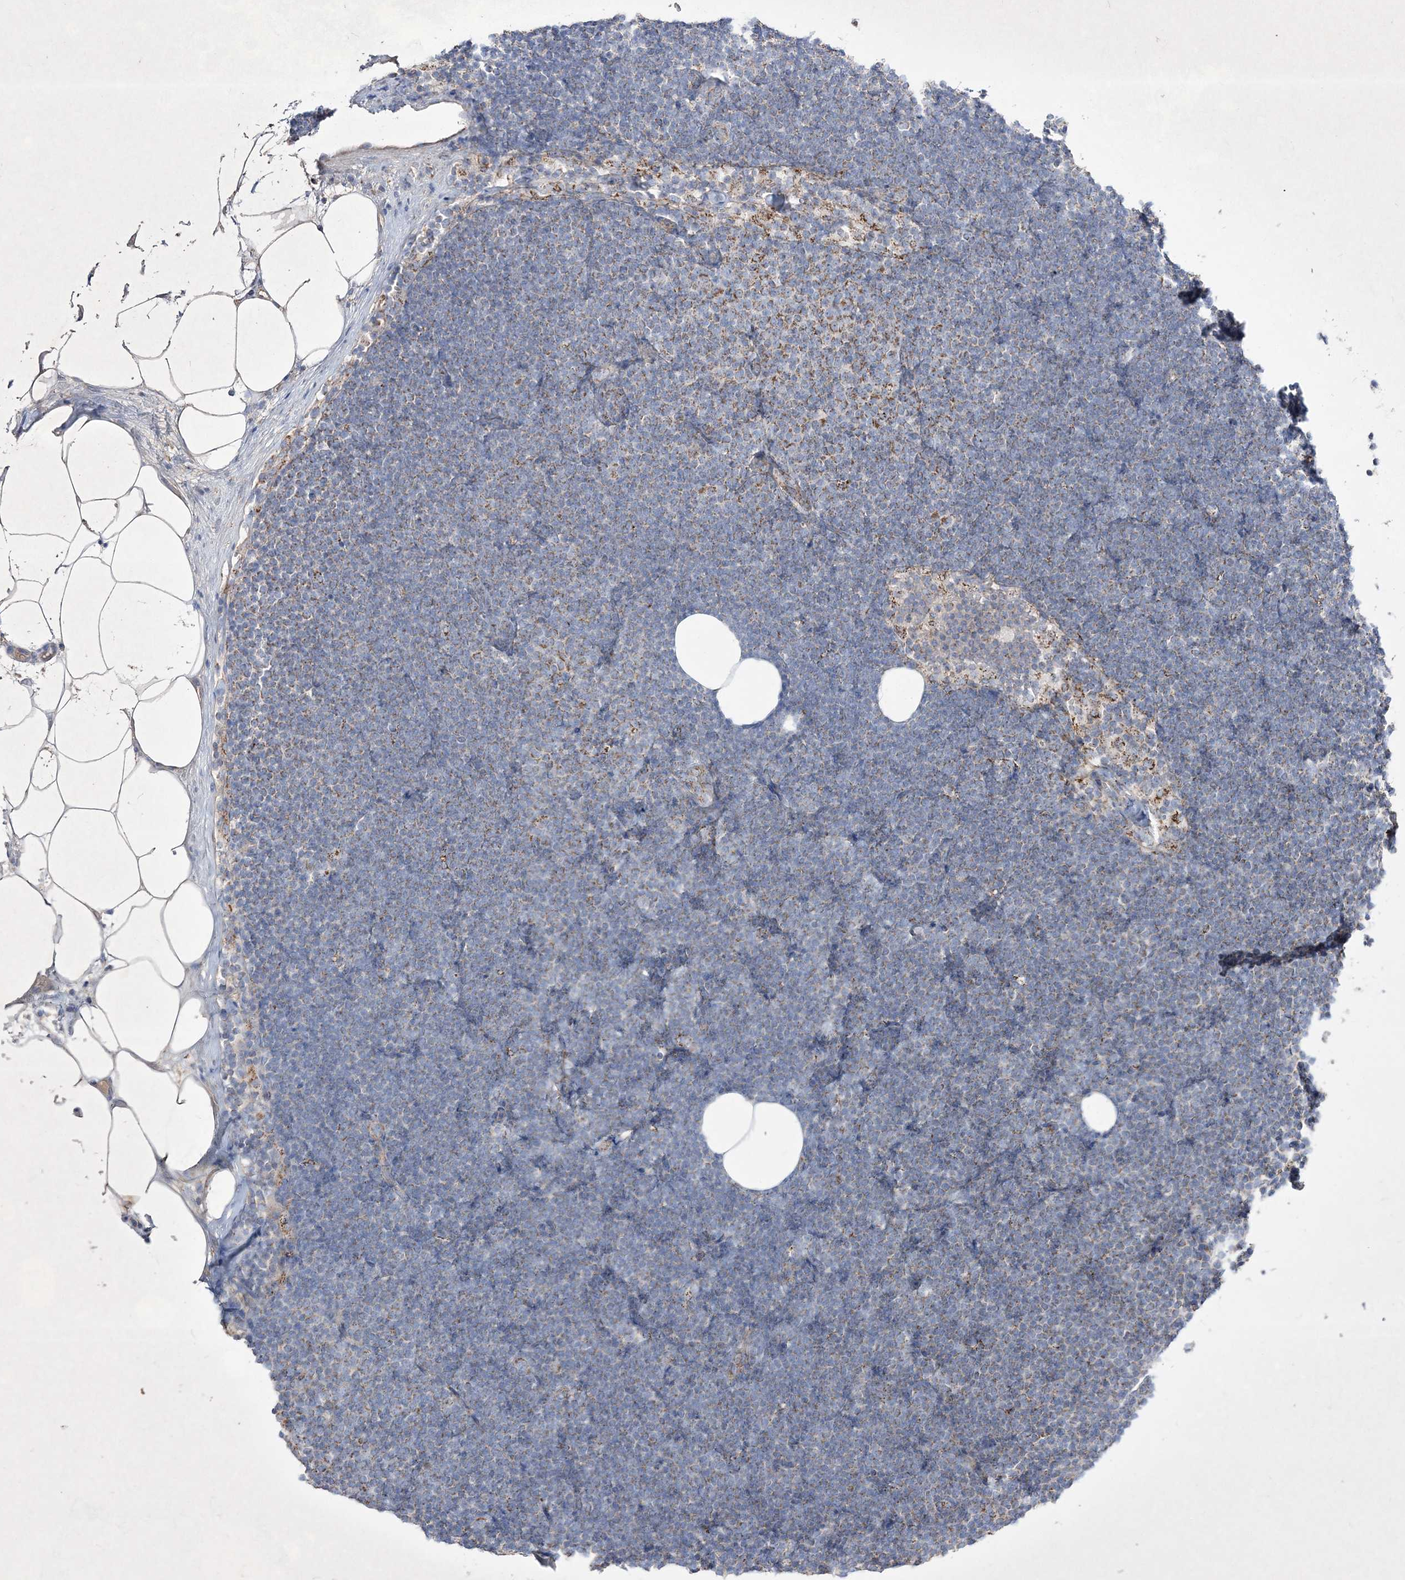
{"staining": {"intensity": "weak", "quantity": "25%-75%", "location": "cytoplasmic/membranous"}, "tissue": "lymphoma", "cell_type": "Tumor cells", "image_type": "cancer", "snomed": [{"axis": "morphology", "description": "Malignant lymphoma, non-Hodgkin's type, Low grade"}, {"axis": "topography", "description": "Lymph node"}], "caption": "Immunohistochemical staining of lymphoma exhibits weak cytoplasmic/membranous protein positivity in approximately 25%-75% of tumor cells.", "gene": "RICTOR", "patient": {"sex": "female", "age": 53}}